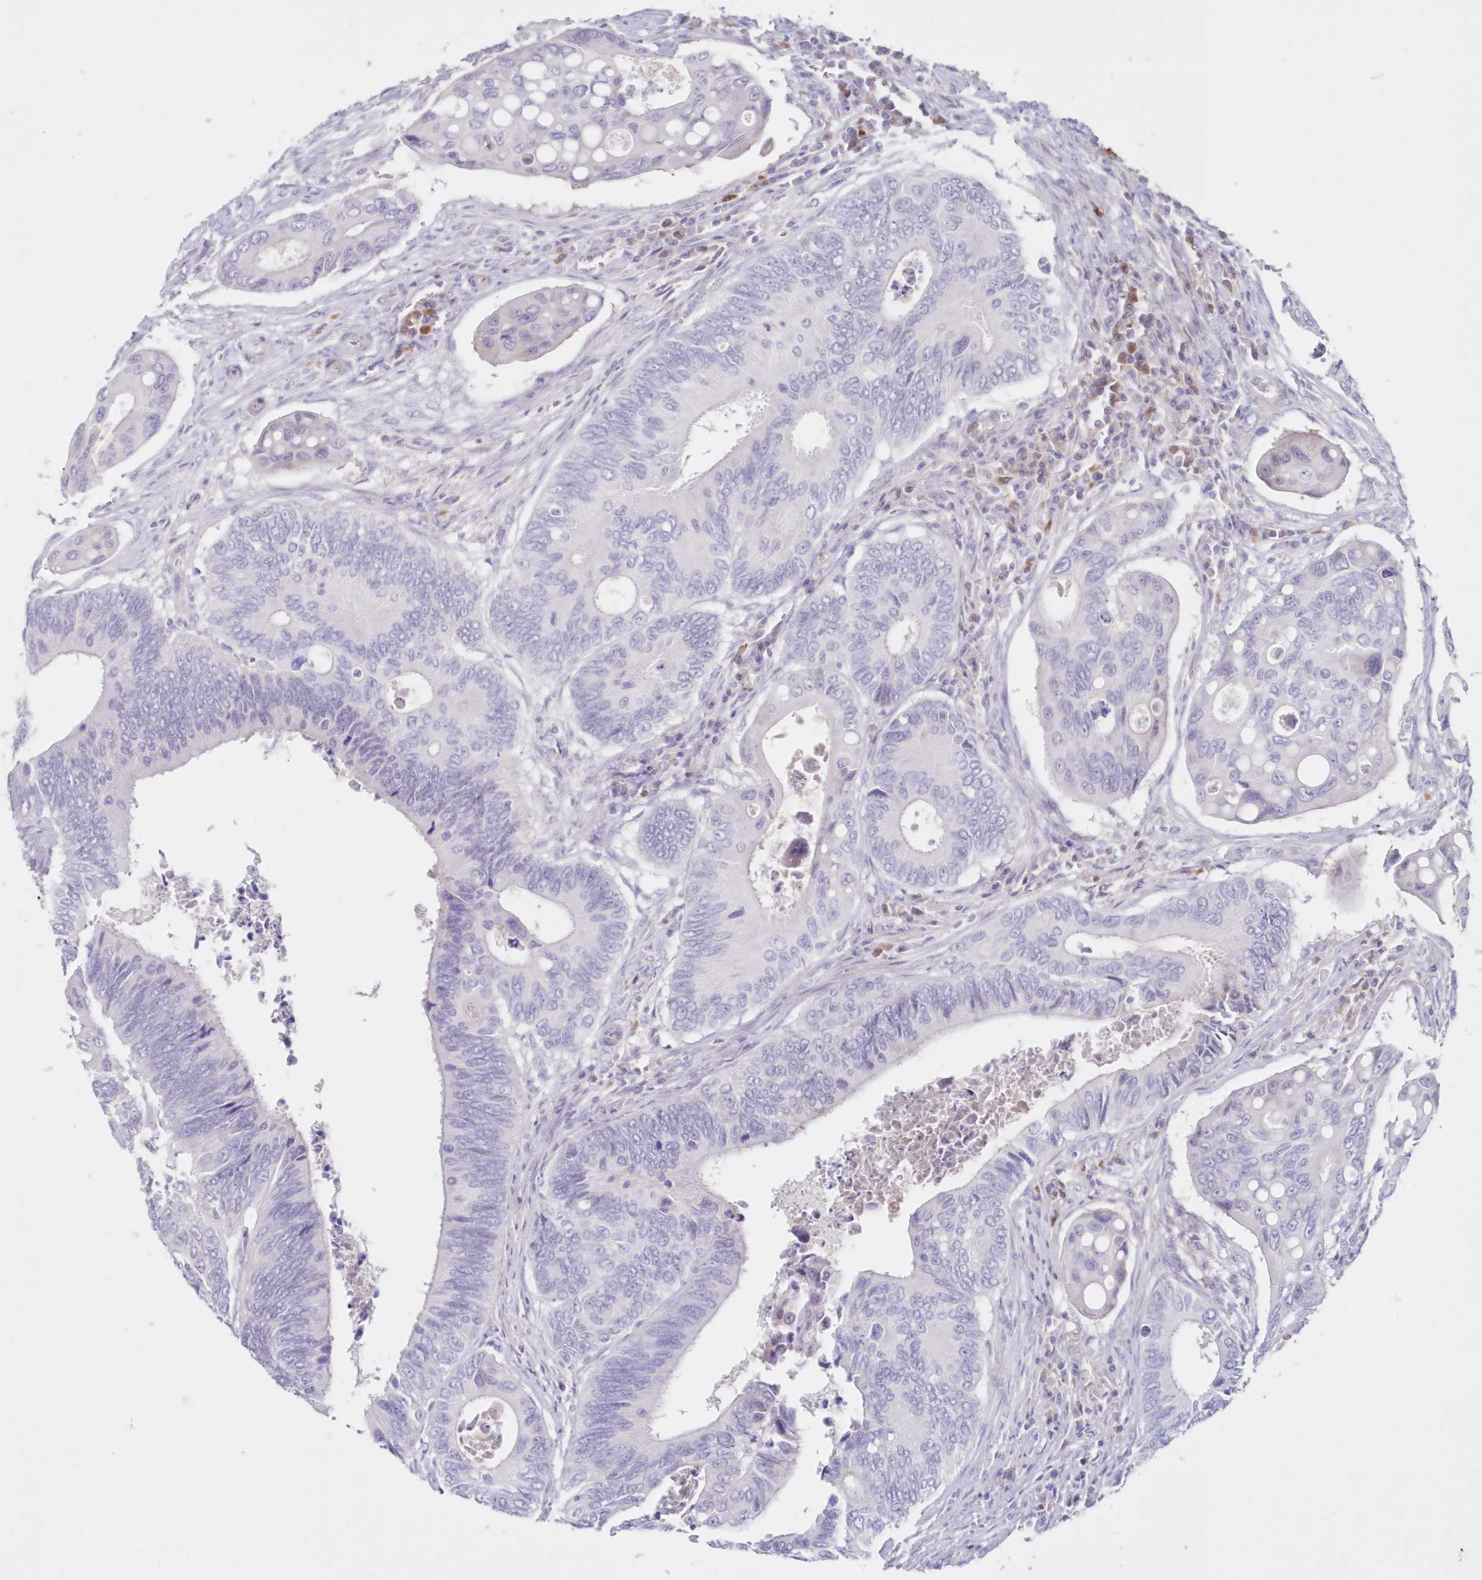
{"staining": {"intensity": "negative", "quantity": "none", "location": "none"}, "tissue": "colorectal cancer", "cell_type": "Tumor cells", "image_type": "cancer", "snomed": [{"axis": "morphology", "description": "Inflammation, NOS"}, {"axis": "morphology", "description": "Adenocarcinoma, NOS"}, {"axis": "topography", "description": "Colon"}], "caption": "There is no significant positivity in tumor cells of colorectal adenocarcinoma.", "gene": "GCKR", "patient": {"sex": "male", "age": 72}}